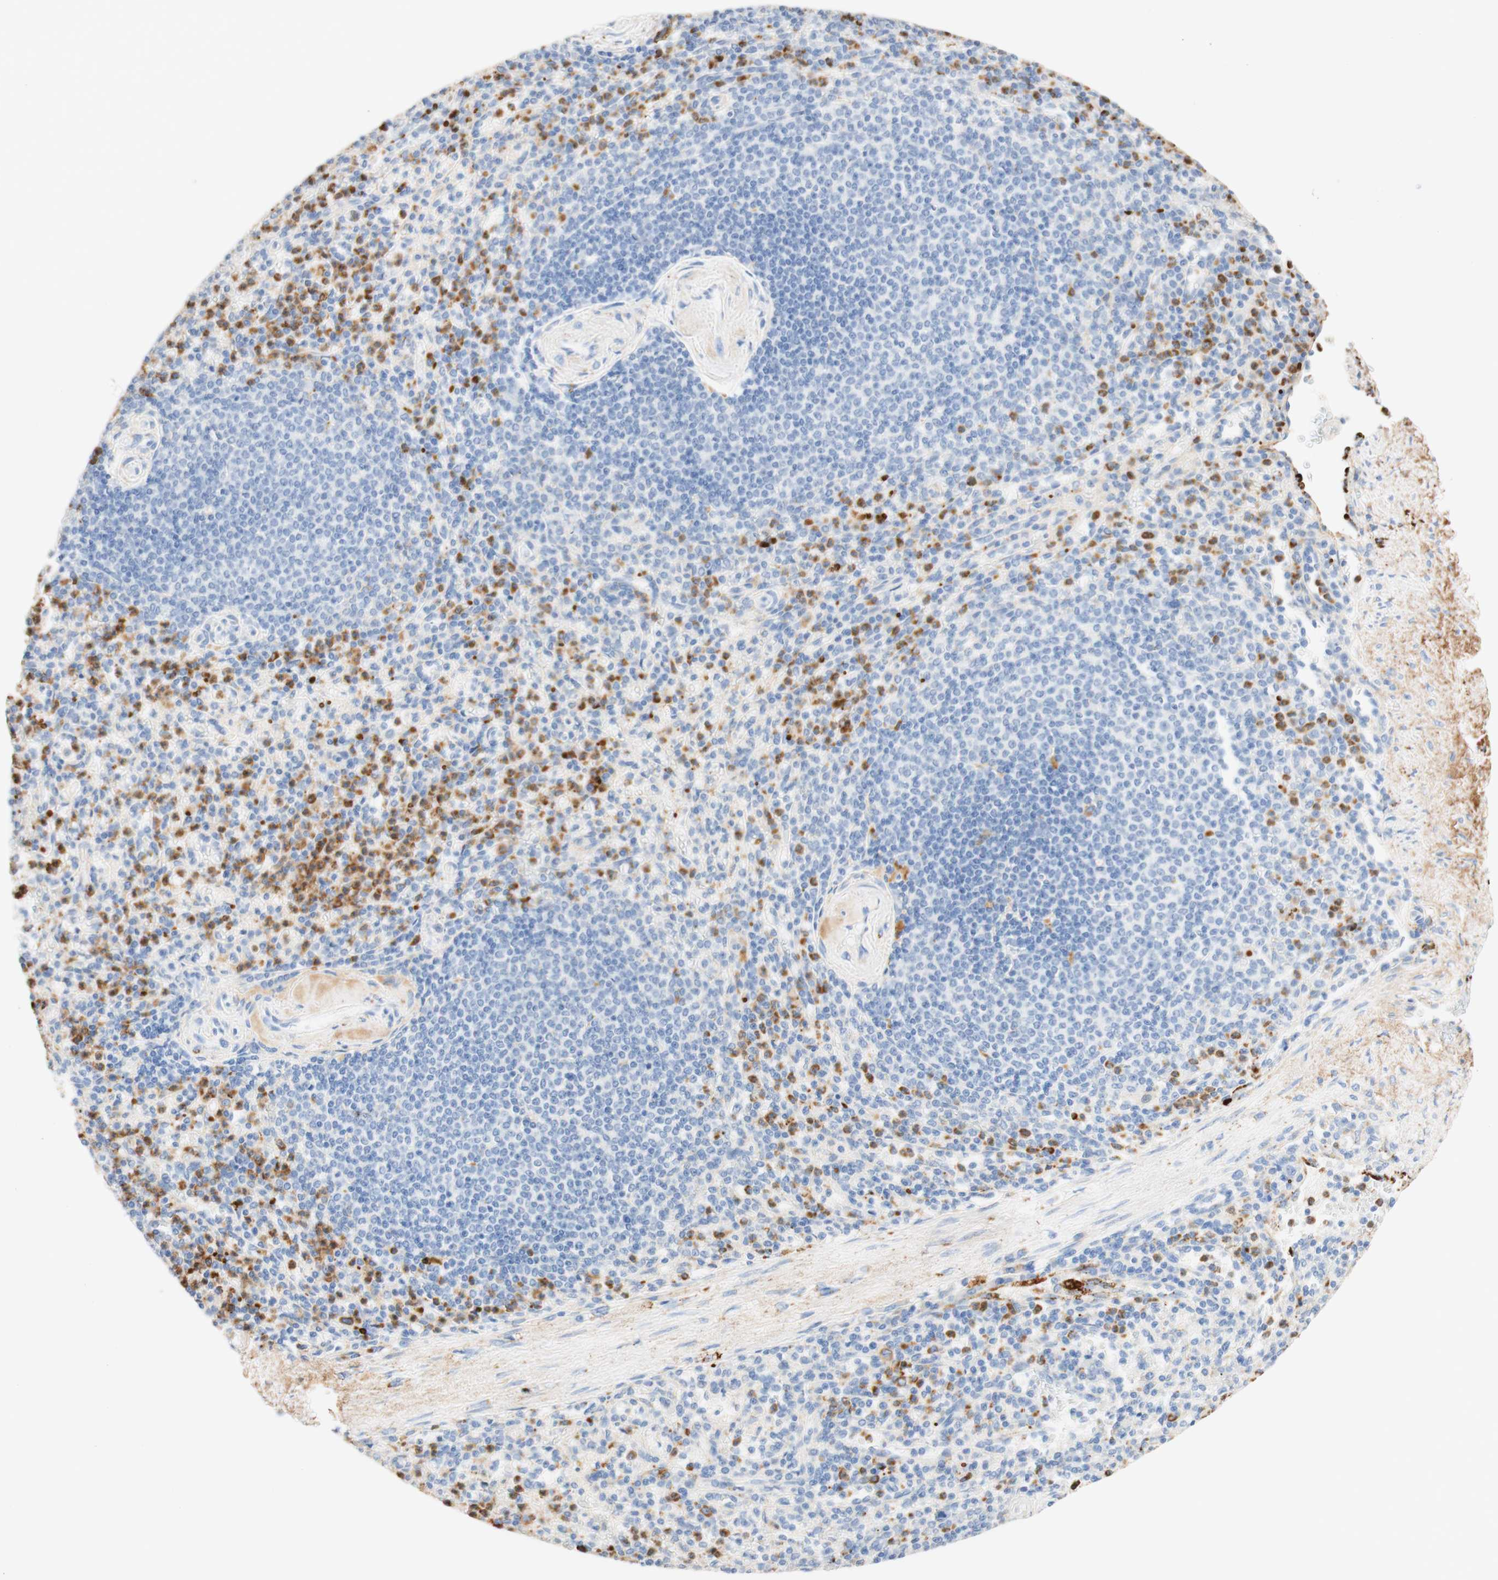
{"staining": {"intensity": "moderate", "quantity": "25%-75%", "location": "cytoplasmic/membranous"}, "tissue": "spleen", "cell_type": "Cells in red pulp", "image_type": "normal", "snomed": [{"axis": "morphology", "description": "Normal tissue, NOS"}, {"axis": "topography", "description": "Spleen"}], "caption": "Normal spleen exhibits moderate cytoplasmic/membranous staining in approximately 25%-75% of cells in red pulp (Stains: DAB (3,3'-diaminobenzidine) in brown, nuclei in blue, Microscopy: brightfield microscopy at high magnification)..", "gene": "CD63", "patient": {"sex": "female", "age": 74}}